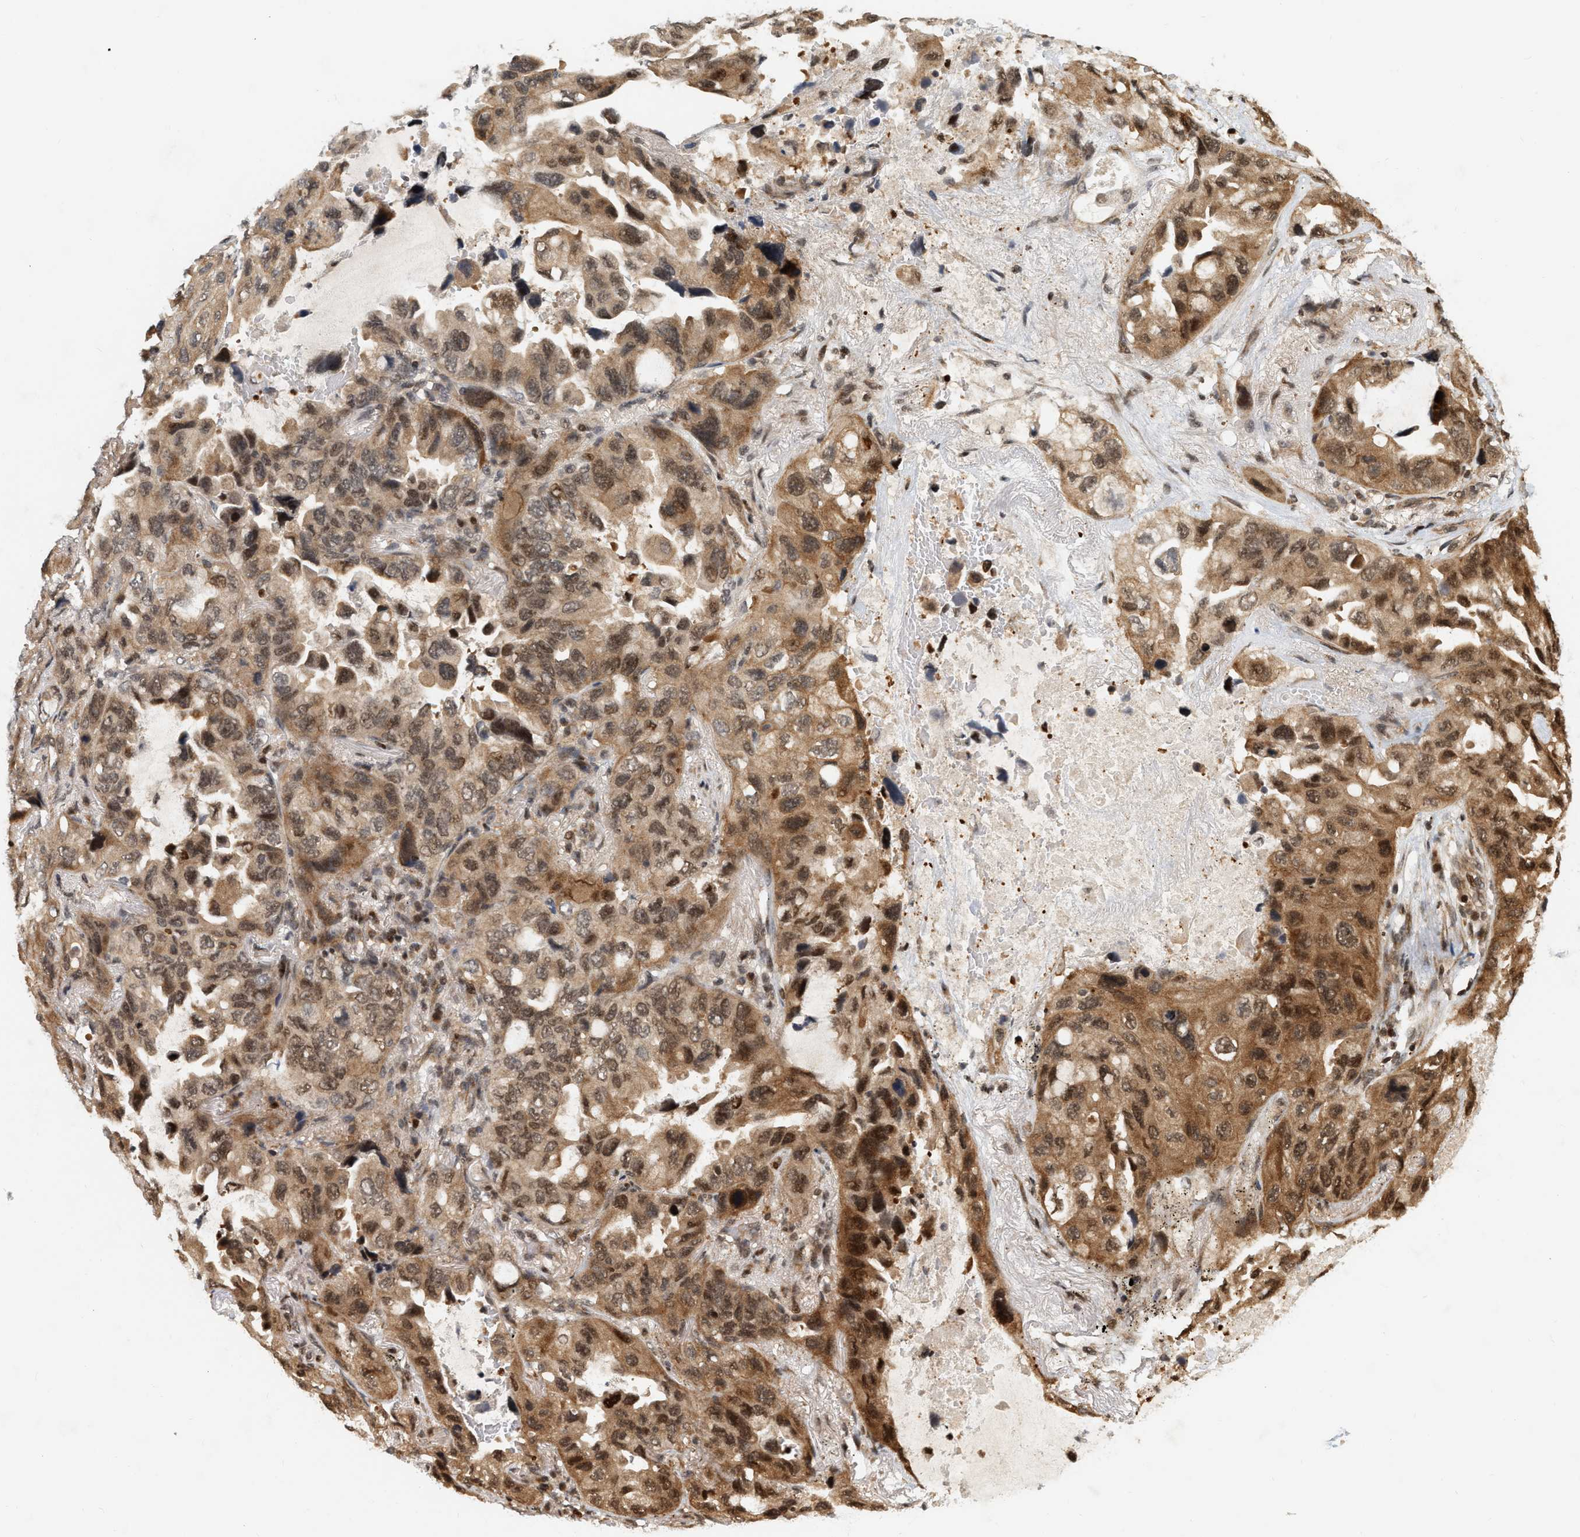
{"staining": {"intensity": "moderate", "quantity": ">75%", "location": "cytoplasmic/membranous,nuclear"}, "tissue": "lung cancer", "cell_type": "Tumor cells", "image_type": "cancer", "snomed": [{"axis": "morphology", "description": "Squamous cell carcinoma, NOS"}, {"axis": "topography", "description": "Lung"}], "caption": "Immunohistochemical staining of lung cancer reveals medium levels of moderate cytoplasmic/membranous and nuclear protein expression in approximately >75% of tumor cells.", "gene": "NFE2L2", "patient": {"sex": "female", "age": 73}}